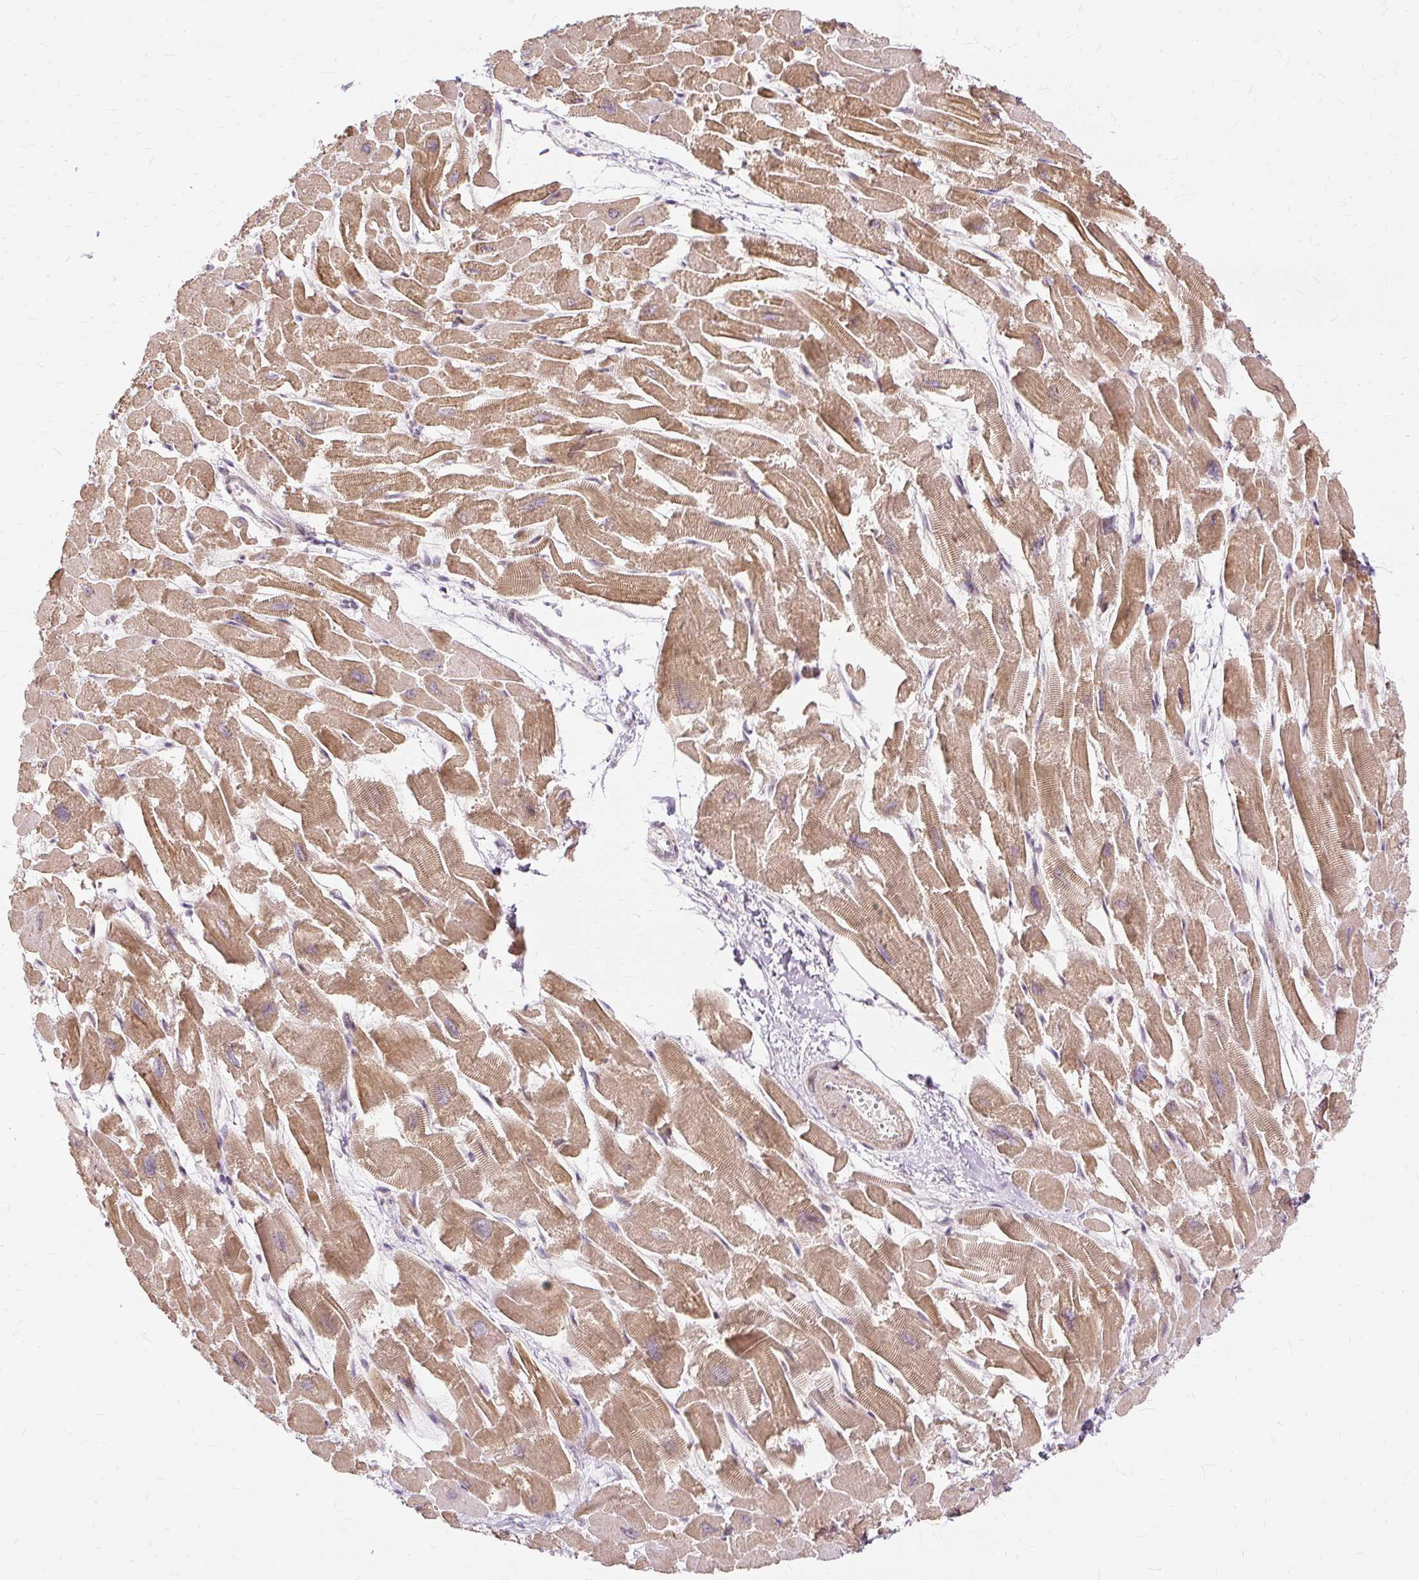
{"staining": {"intensity": "moderate", "quantity": ">75%", "location": "cytoplasmic/membranous"}, "tissue": "heart muscle", "cell_type": "Cardiomyocytes", "image_type": "normal", "snomed": [{"axis": "morphology", "description": "Normal tissue, NOS"}, {"axis": "topography", "description": "Heart"}], "caption": "Human heart muscle stained for a protein (brown) shows moderate cytoplasmic/membranous positive staining in about >75% of cardiomyocytes.", "gene": "MMACHC", "patient": {"sex": "male", "age": 54}}